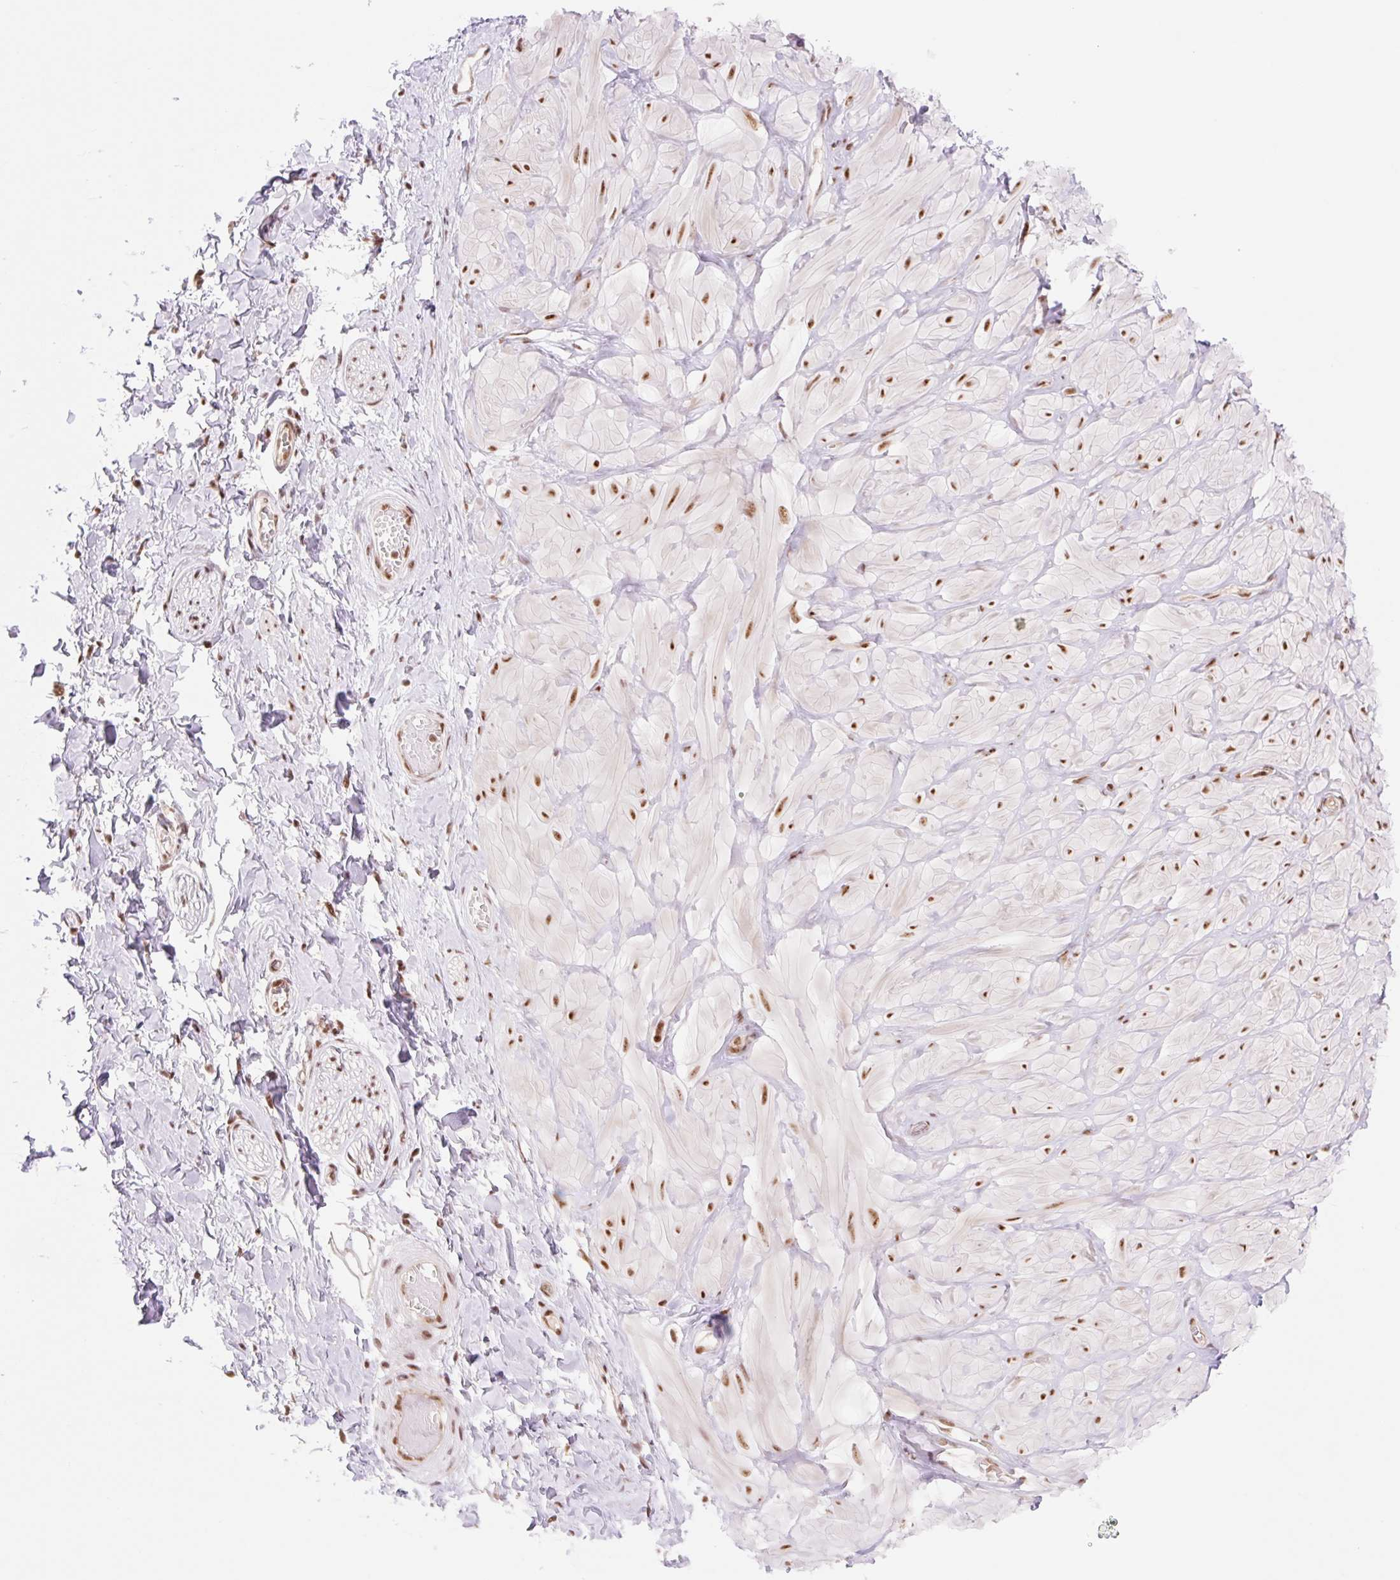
{"staining": {"intensity": "negative", "quantity": "none", "location": "none"}, "tissue": "adipose tissue", "cell_type": "Adipocytes", "image_type": "normal", "snomed": [{"axis": "morphology", "description": "Normal tissue, NOS"}, {"axis": "topography", "description": "Soft tissue"}, {"axis": "topography", "description": "Adipose tissue"}, {"axis": "topography", "description": "Vascular tissue"}, {"axis": "topography", "description": "Peripheral nerve tissue"}], "caption": "Photomicrograph shows no significant protein expression in adipocytes of benign adipose tissue.", "gene": "PRDM11", "patient": {"sex": "male", "age": 29}}